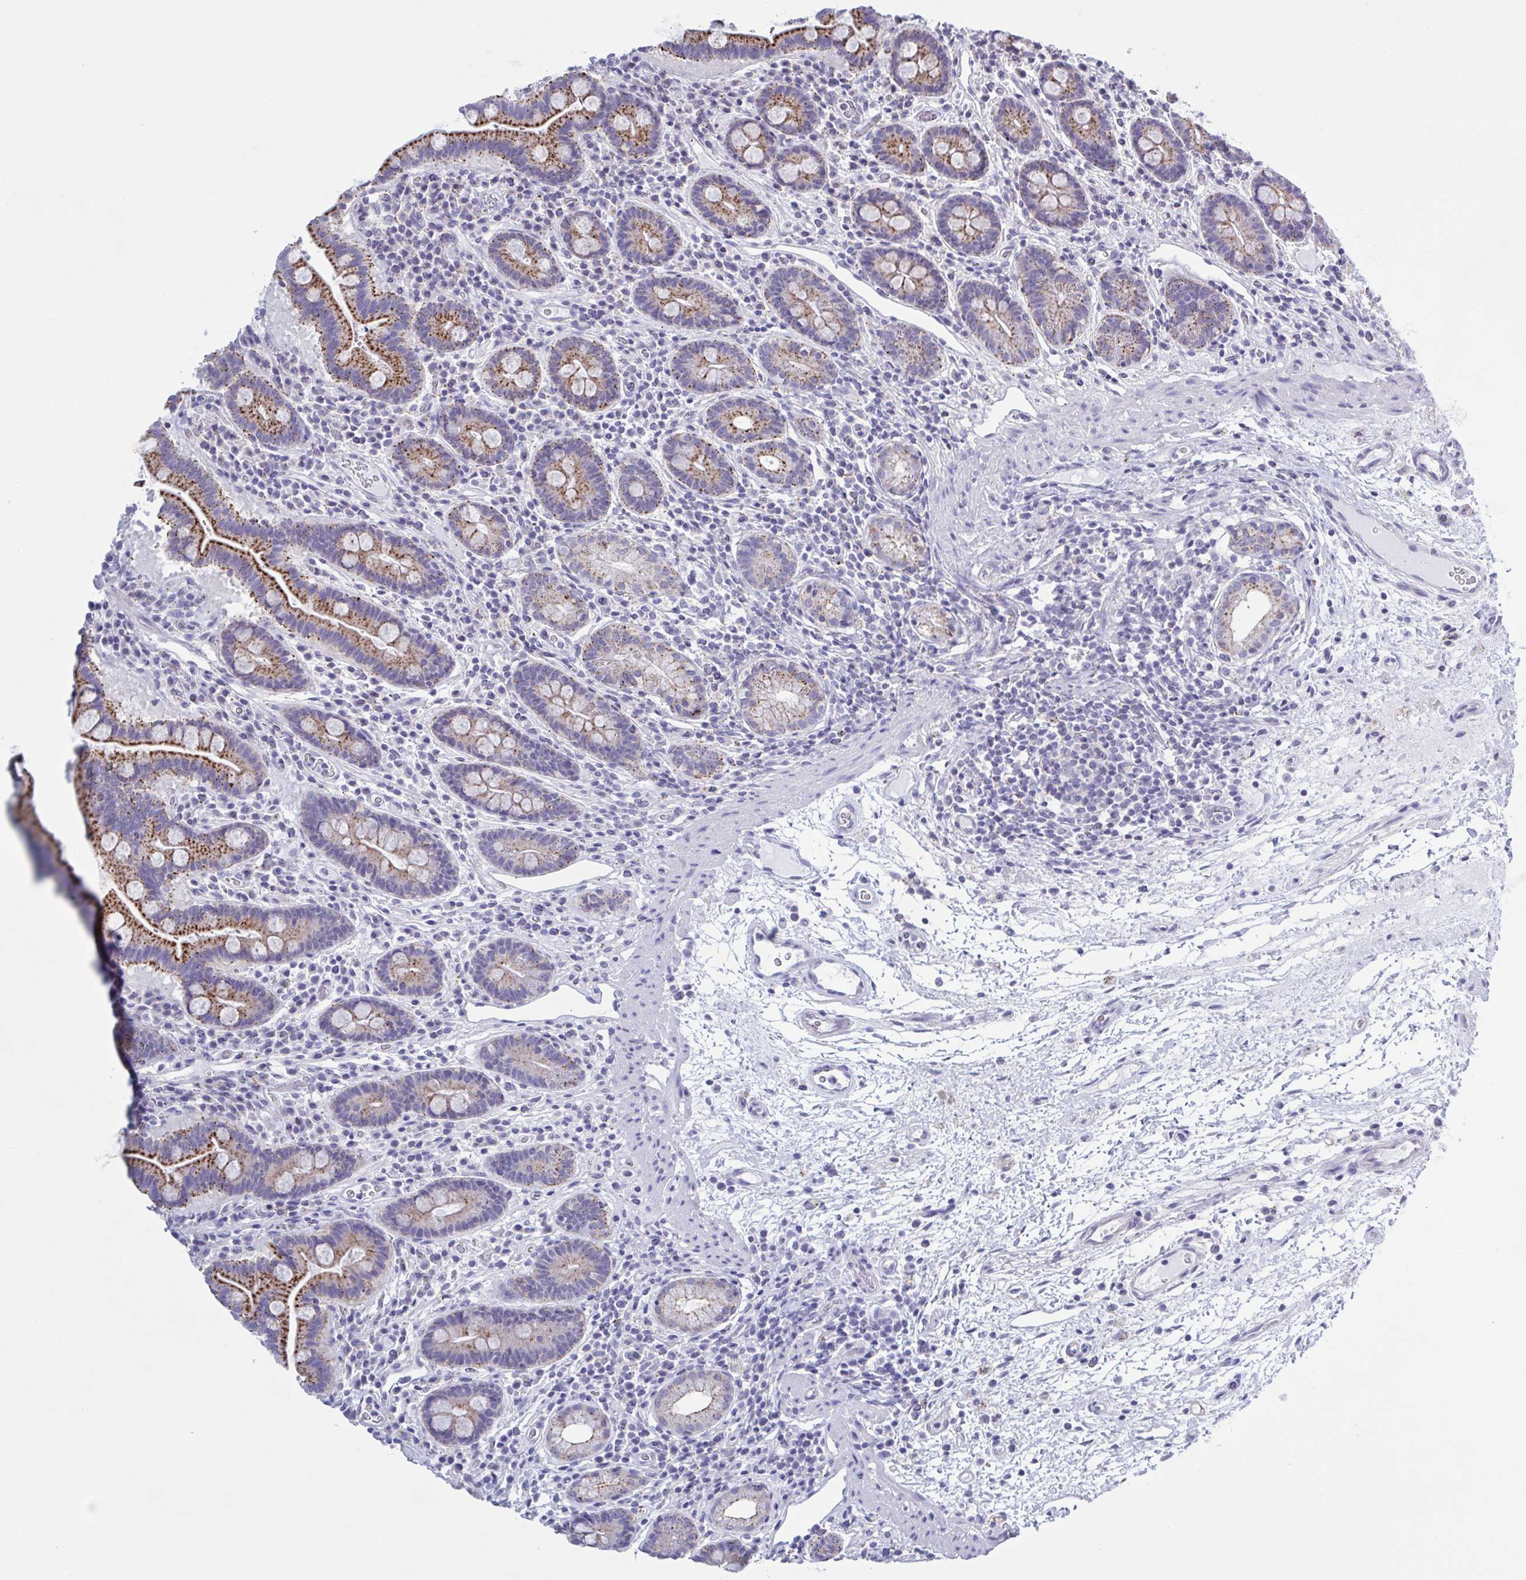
{"staining": {"intensity": "strong", "quantity": "25%-75%", "location": "cytoplasmic/membranous"}, "tissue": "small intestine", "cell_type": "Glandular cells", "image_type": "normal", "snomed": [{"axis": "morphology", "description": "Normal tissue, NOS"}, {"axis": "topography", "description": "Small intestine"}], "caption": "A high-resolution micrograph shows immunohistochemistry staining of normal small intestine, which displays strong cytoplasmic/membranous positivity in about 25%-75% of glandular cells. (brown staining indicates protein expression, while blue staining denotes nuclei).", "gene": "CHMP5", "patient": {"sex": "male", "age": 26}}